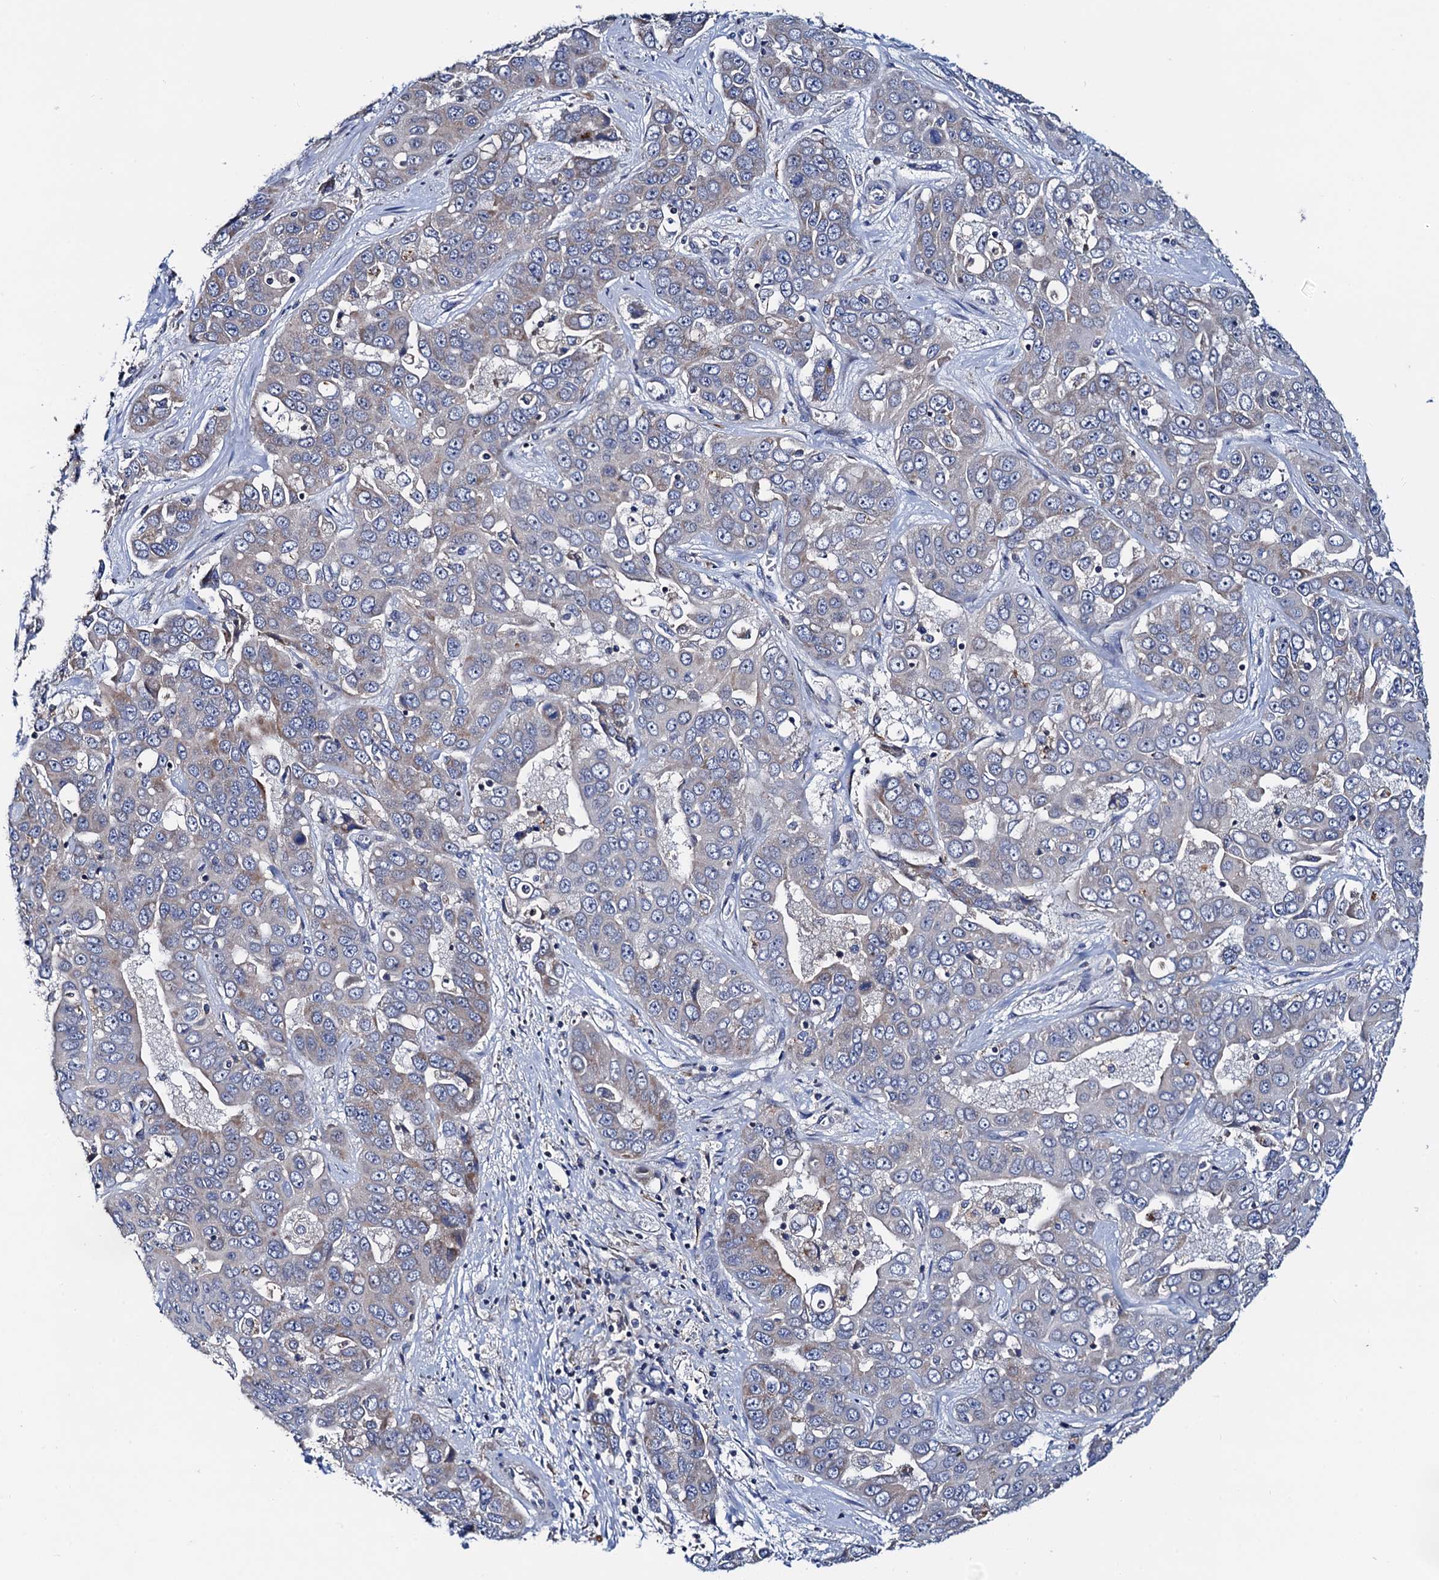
{"staining": {"intensity": "weak", "quantity": "<25%", "location": "cytoplasmic/membranous"}, "tissue": "liver cancer", "cell_type": "Tumor cells", "image_type": "cancer", "snomed": [{"axis": "morphology", "description": "Cholangiocarcinoma"}, {"axis": "topography", "description": "Liver"}], "caption": "There is no significant staining in tumor cells of liver cholangiocarcinoma. Brightfield microscopy of IHC stained with DAB (brown) and hematoxylin (blue), captured at high magnification.", "gene": "MRPL48", "patient": {"sex": "female", "age": 52}}